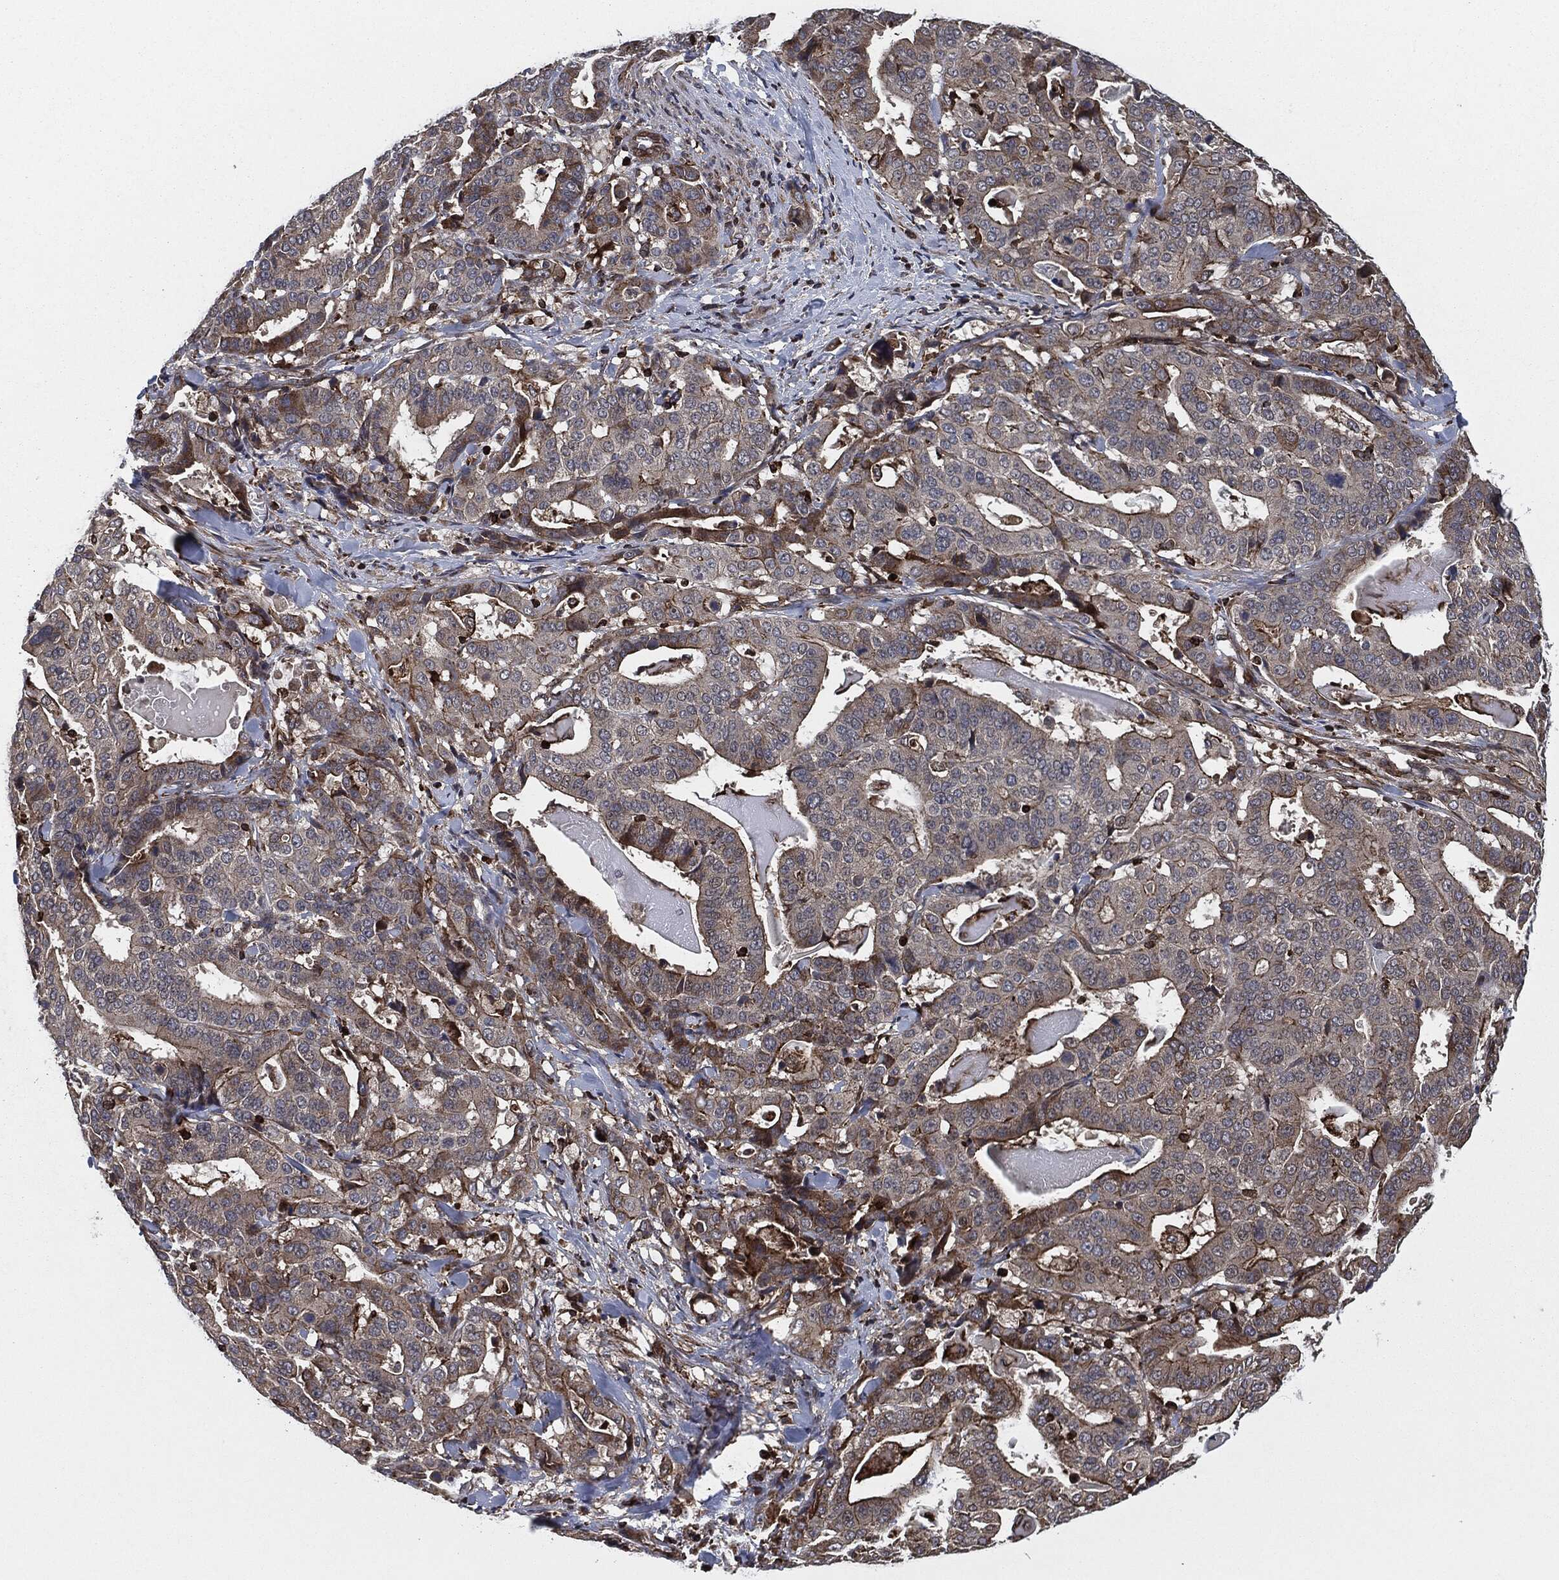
{"staining": {"intensity": "moderate", "quantity": "<25%", "location": "cytoplasmic/membranous"}, "tissue": "stomach cancer", "cell_type": "Tumor cells", "image_type": "cancer", "snomed": [{"axis": "morphology", "description": "Adenocarcinoma, NOS"}, {"axis": "topography", "description": "Stomach"}], "caption": "A high-resolution image shows immunohistochemistry staining of stomach cancer (adenocarcinoma), which displays moderate cytoplasmic/membranous expression in about <25% of tumor cells.", "gene": "UBR1", "patient": {"sex": "male", "age": 48}}